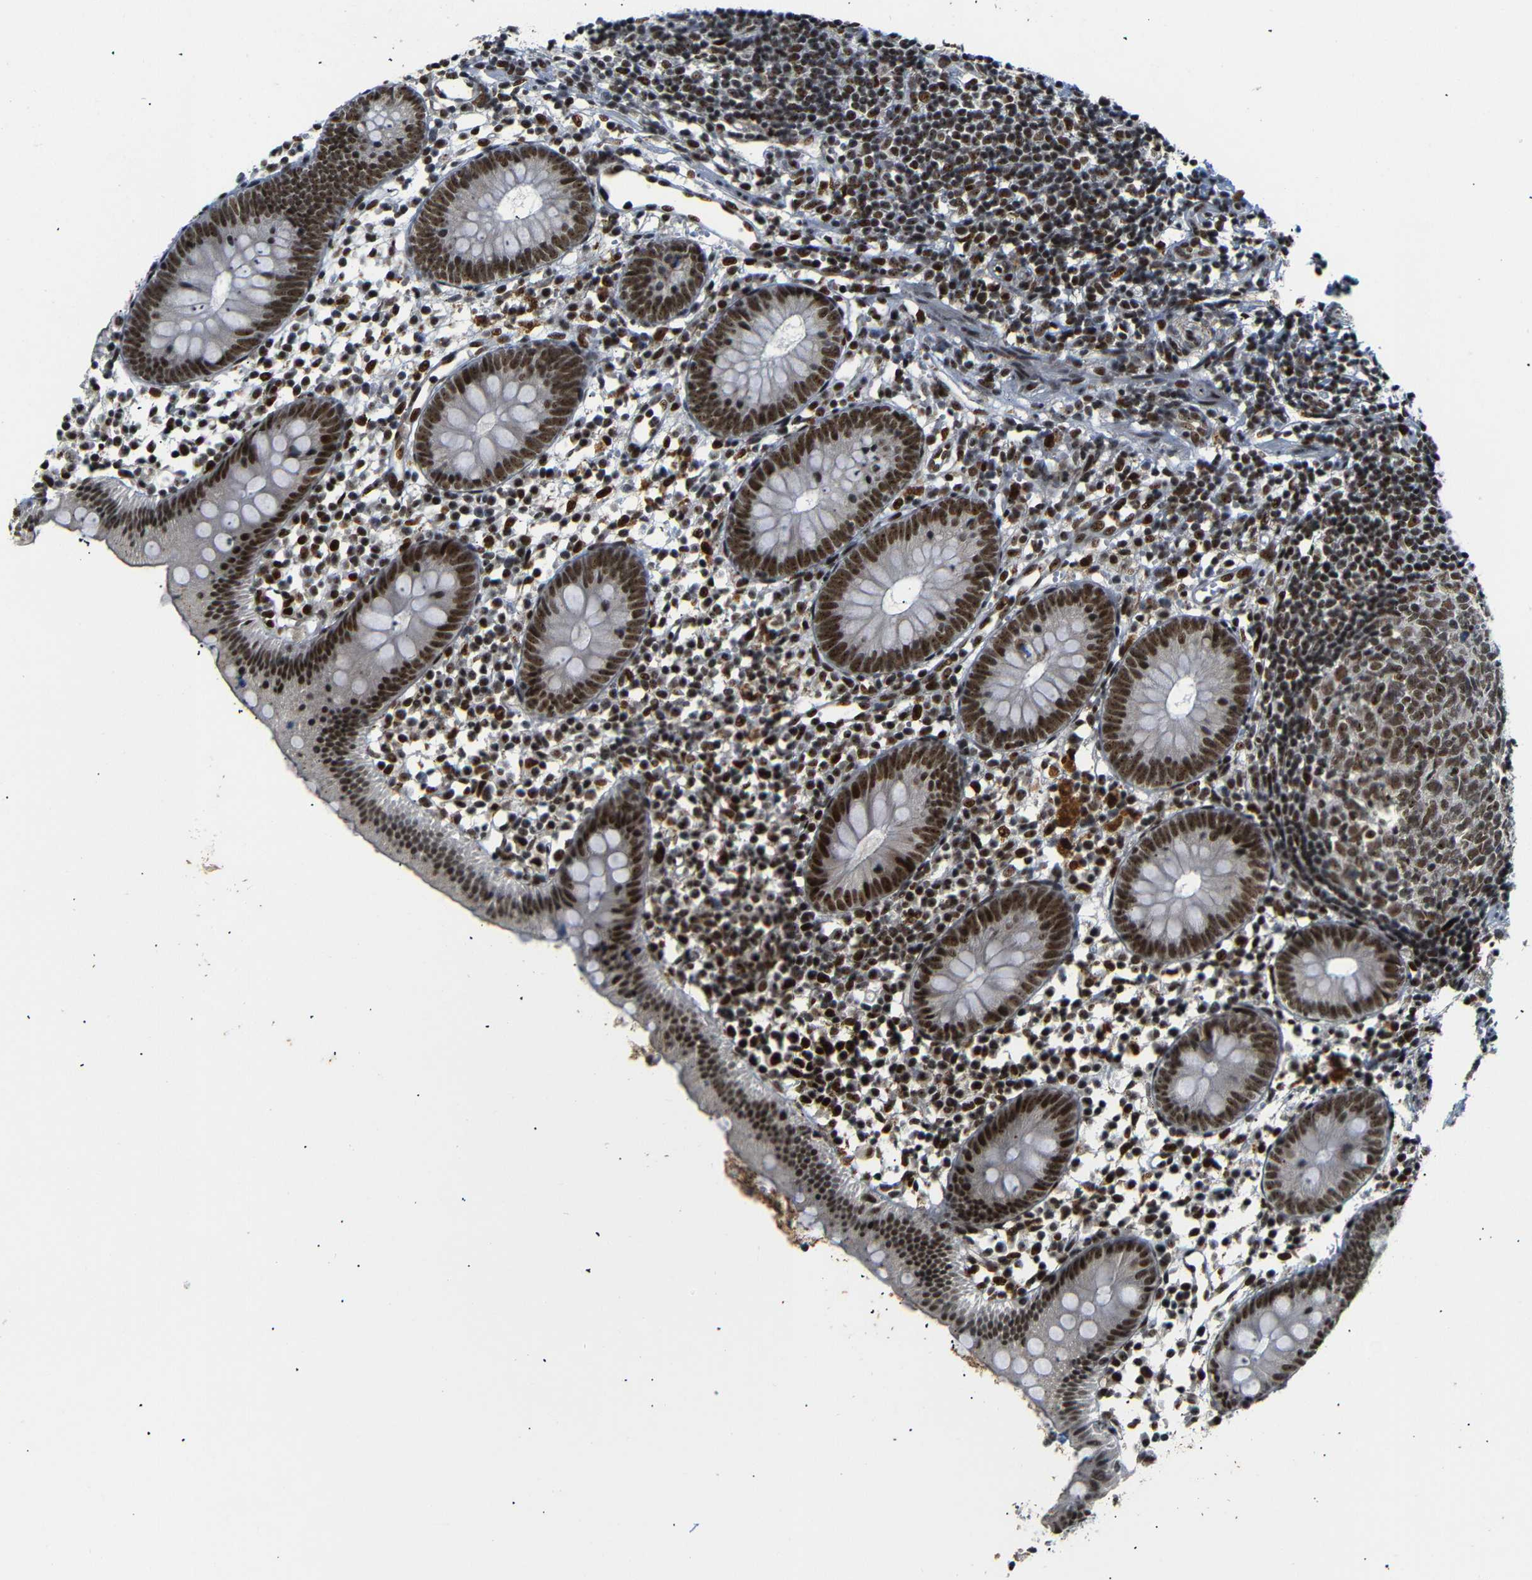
{"staining": {"intensity": "strong", "quantity": ">75%", "location": "nuclear"}, "tissue": "appendix", "cell_type": "Glandular cells", "image_type": "normal", "snomed": [{"axis": "morphology", "description": "Normal tissue, NOS"}, {"axis": "topography", "description": "Appendix"}], "caption": "A brown stain shows strong nuclear expression of a protein in glandular cells of unremarkable appendix. (IHC, brightfield microscopy, high magnification).", "gene": "SETDB2", "patient": {"sex": "female", "age": 20}}